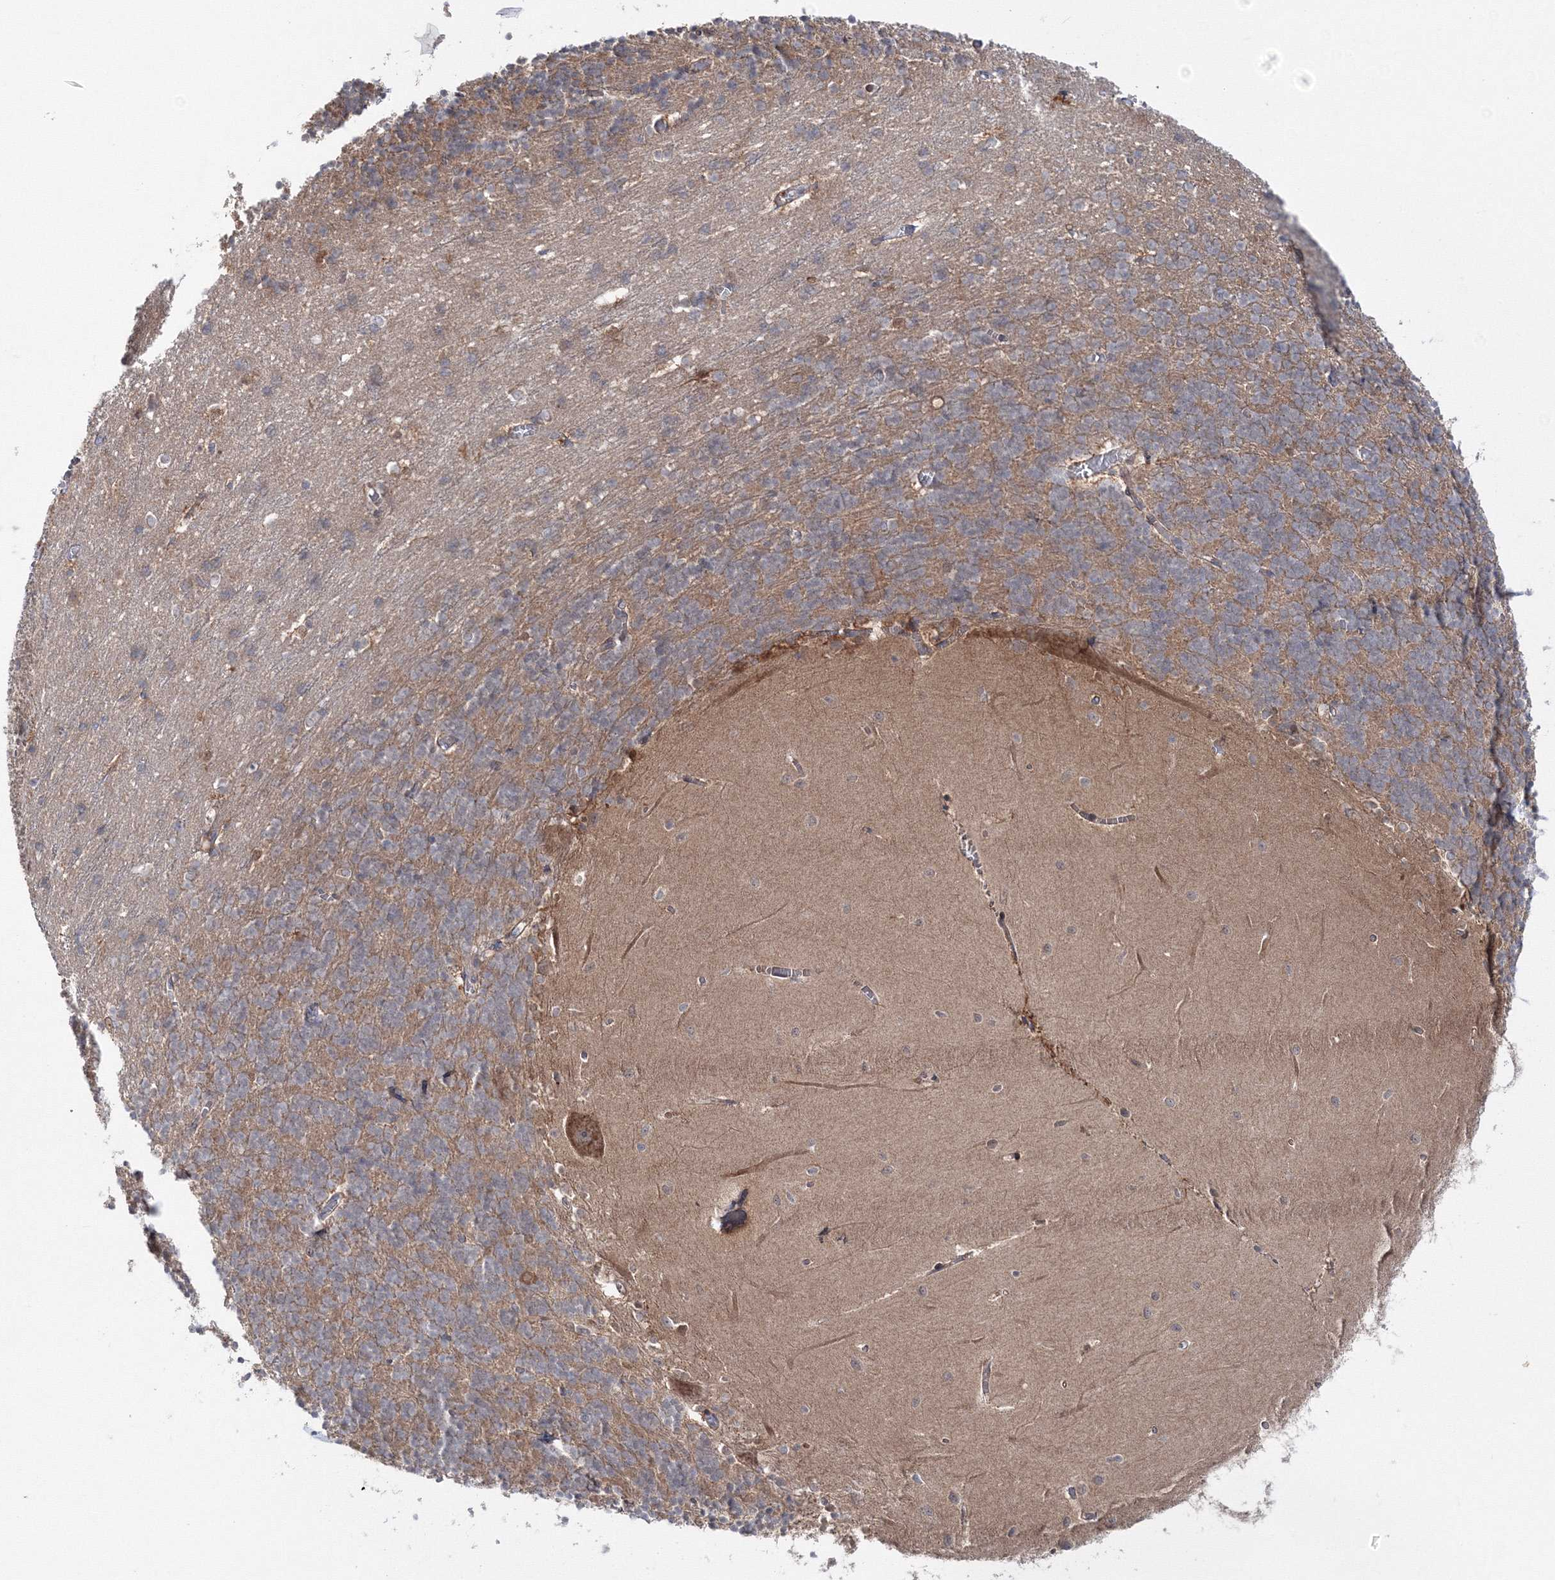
{"staining": {"intensity": "moderate", "quantity": "<25%", "location": "cytoplasmic/membranous"}, "tissue": "cerebellum", "cell_type": "Cells in granular layer", "image_type": "normal", "snomed": [{"axis": "morphology", "description": "Normal tissue, NOS"}, {"axis": "topography", "description": "Cerebellum"}], "caption": "Brown immunohistochemical staining in unremarkable cerebellum exhibits moderate cytoplasmic/membranous staining in about <25% of cells in granular layer. (Stains: DAB in brown, nuclei in blue, Microscopy: brightfield microscopy at high magnification).", "gene": "IPMK", "patient": {"sex": "male", "age": 37}}